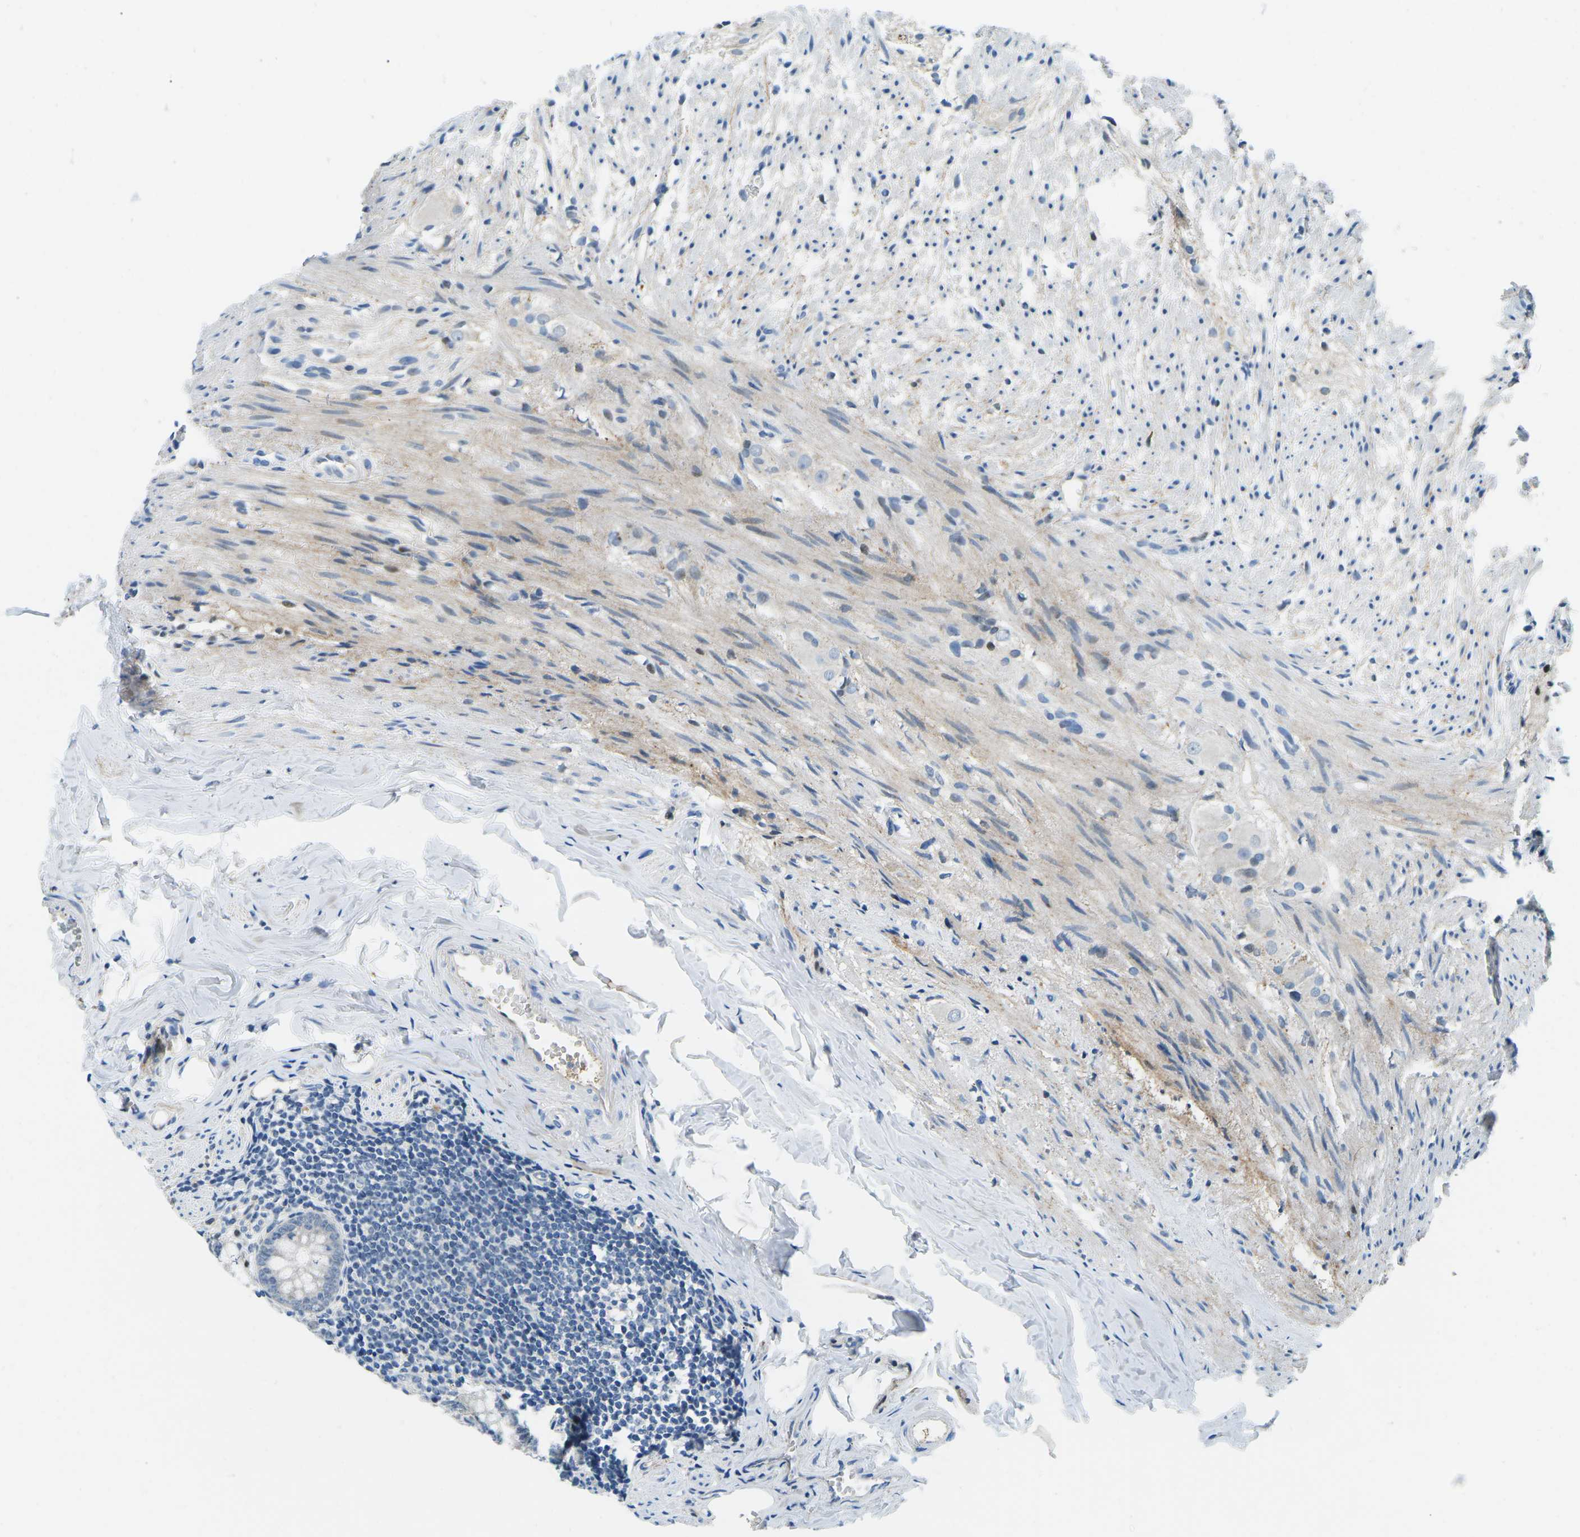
{"staining": {"intensity": "negative", "quantity": "none", "location": "none"}, "tissue": "appendix", "cell_type": "Glandular cells", "image_type": "normal", "snomed": [{"axis": "morphology", "description": "Normal tissue, NOS"}, {"axis": "topography", "description": "Appendix"}], "caption": "DAB immunohistochemical staining of unremarkable human appendix shows no significant staining in glandular cells.", "gene": "CFB", "patient": {"sex": "female", "age": 77}}